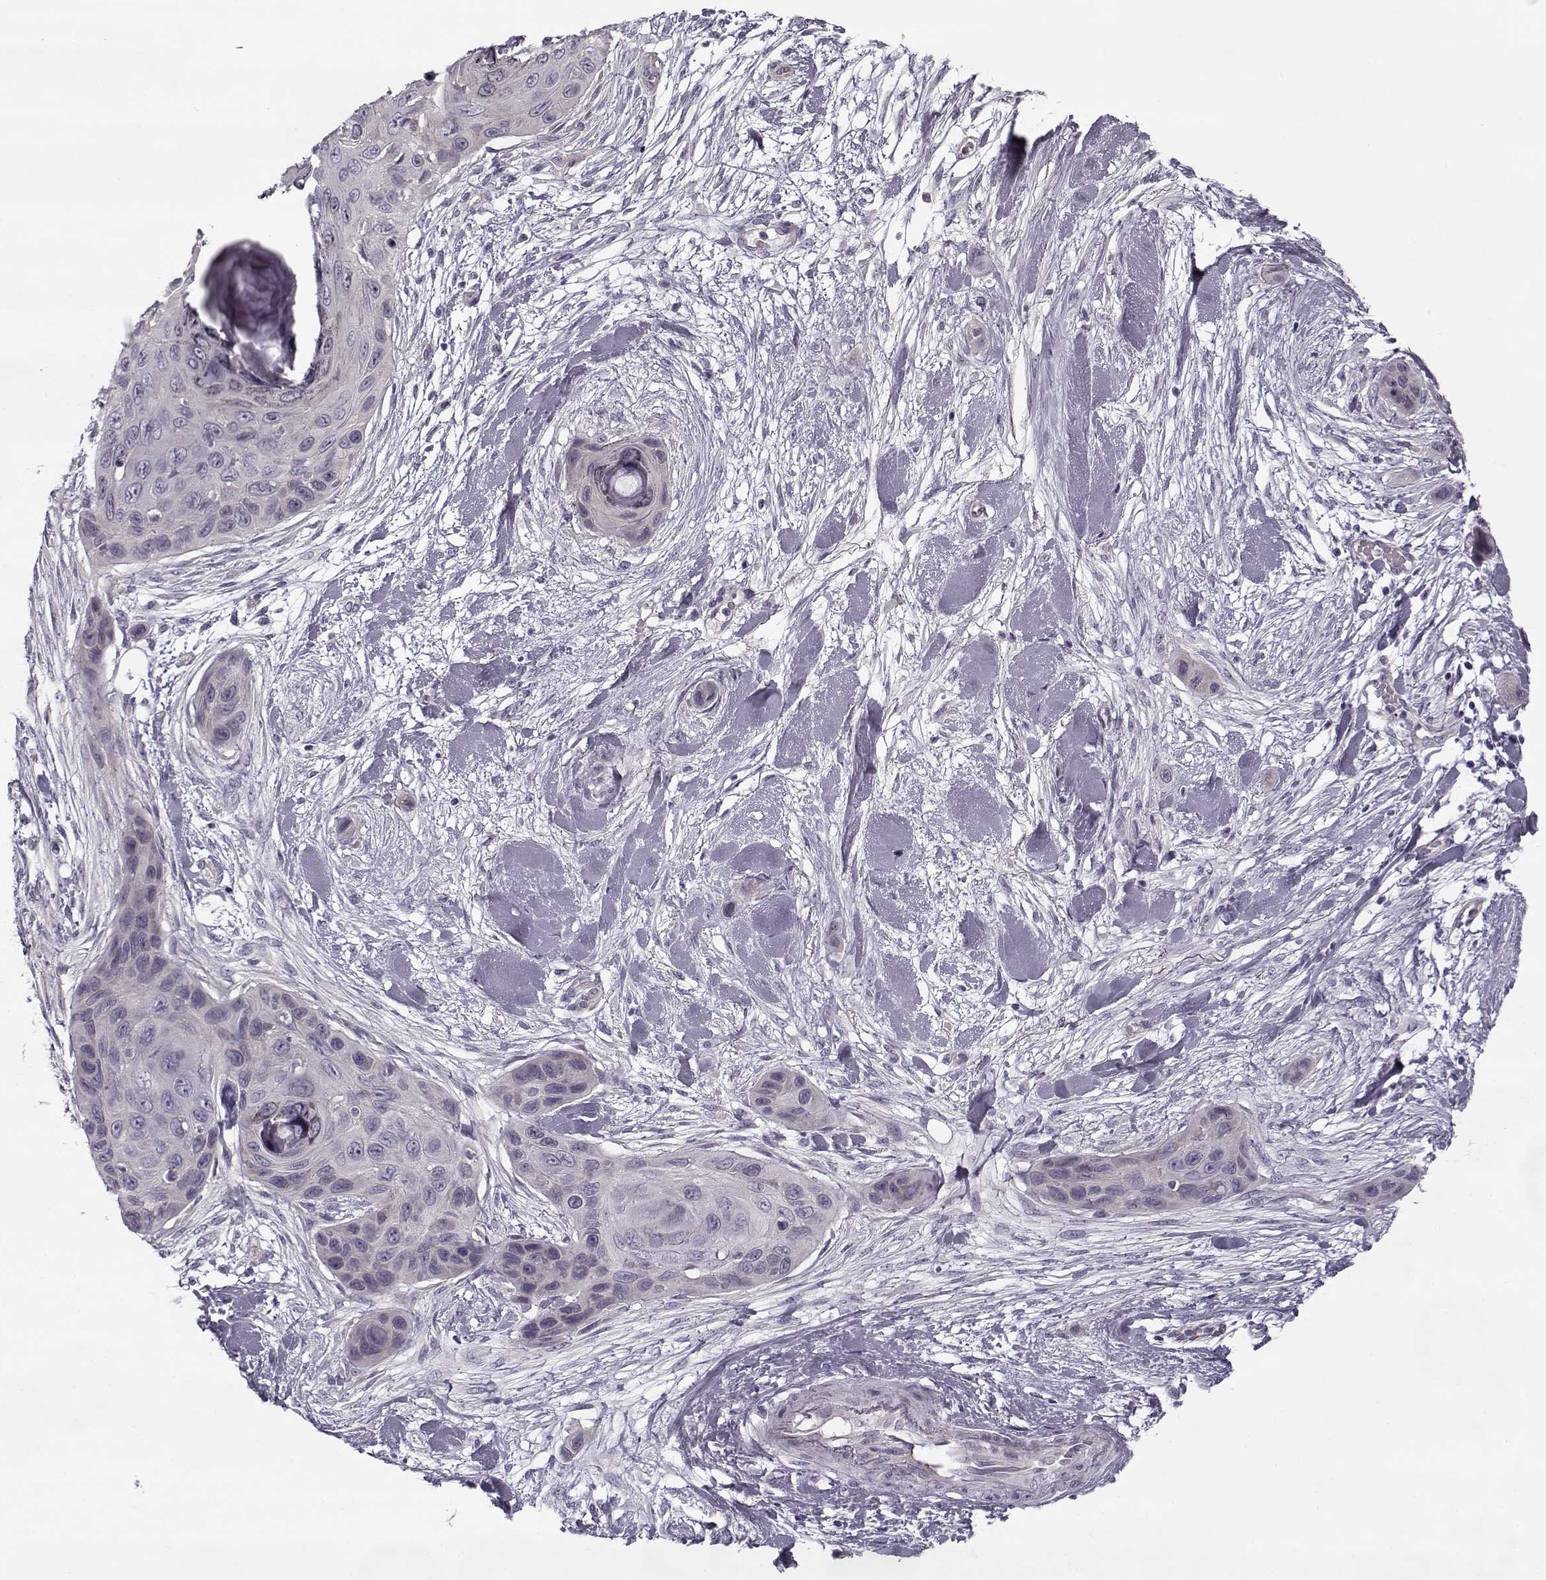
{"staining": {"intensity": "negative", "quantity": "none", "location": "none"}, "tissue": "skin cancer", "cell_type": "Tumor cells", "image_type": "cancer", "snomed": [{"axis": "morphology", "description": "Squamous cell carcinoma, NOS"}, {"axis": "topography", "description": "Skin"}], "caption": "Tumor cells are negative for protein expression in human skin cancer.", "gene": "PNMT", "patient": {"sex": "male", "age": 82}}